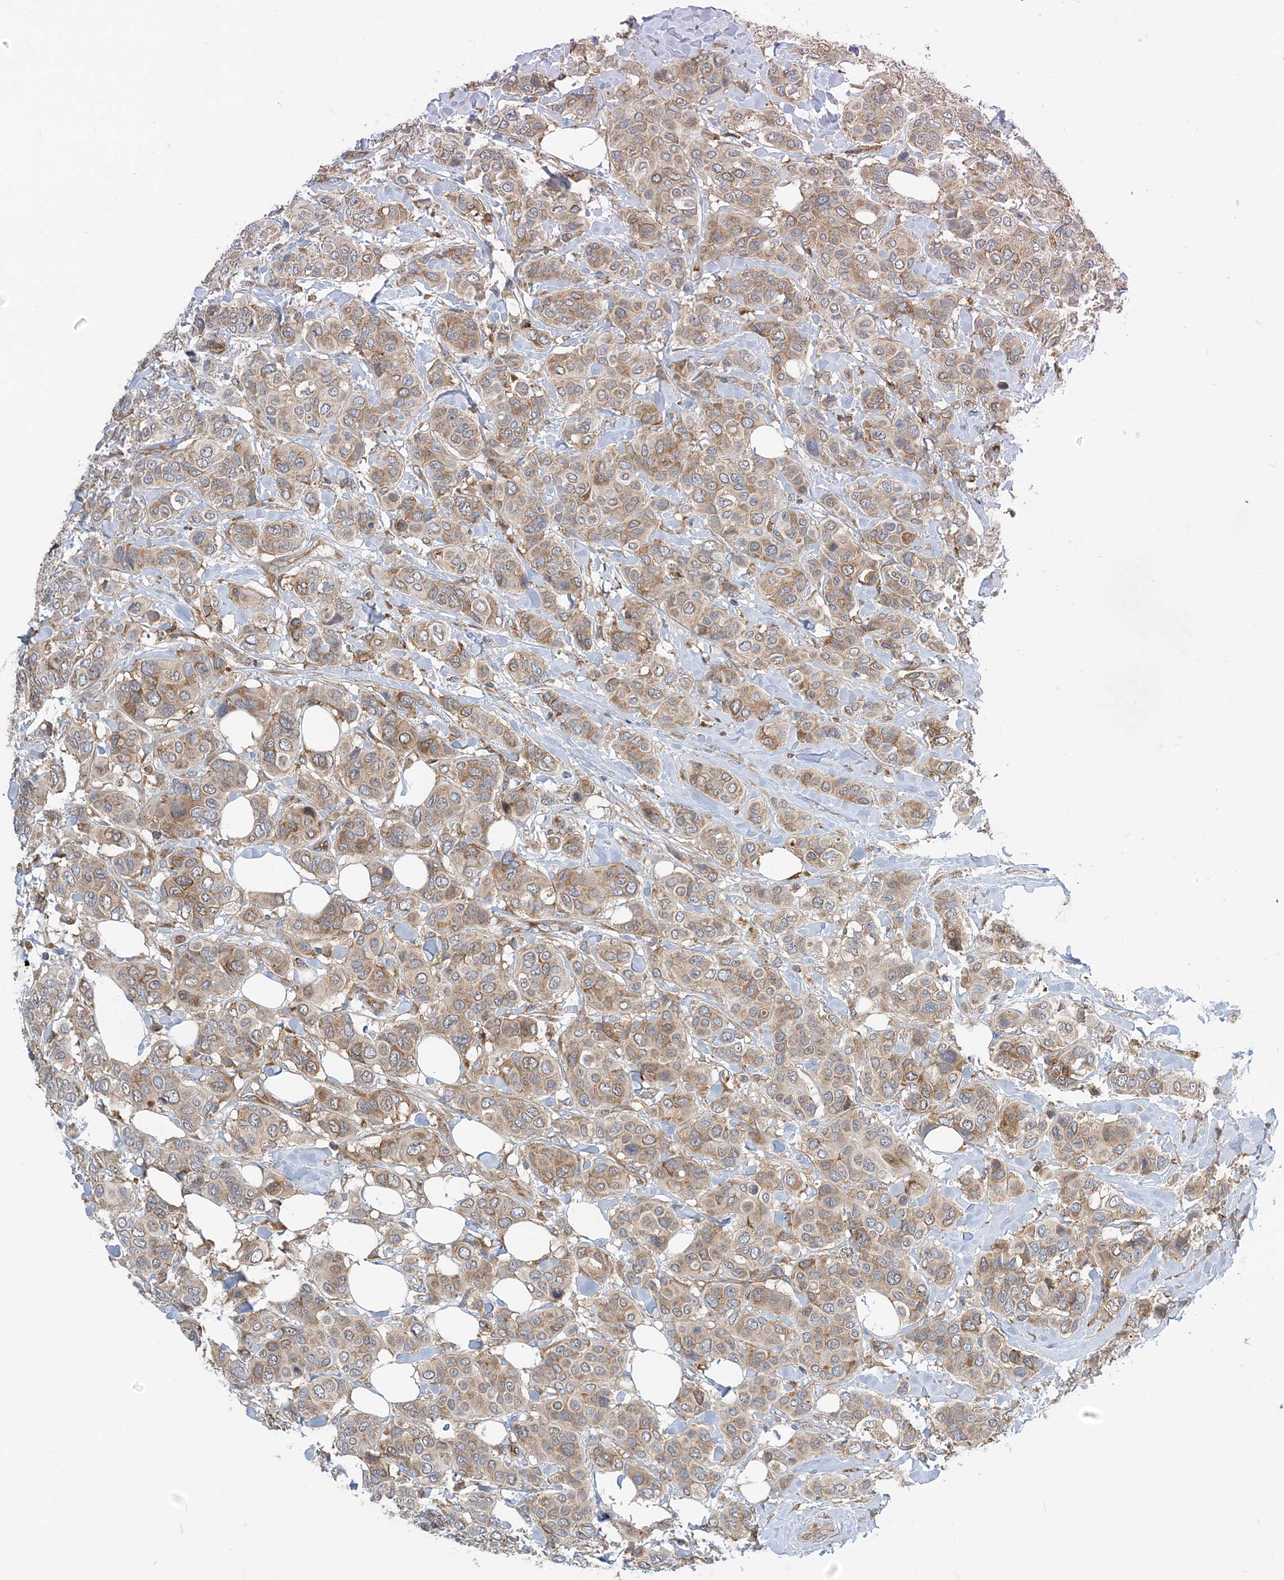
{"staining": {"intensity": "moderate", "quantity": ">75%", "location": "cytoplasmic/membranous"}, "tissue": "breast cancer", "cell_type": "Tumor cells", "image_type": "cancer", "snomed": [{"axis": "morphology", "description": "Lobular carcinoma"}, {"axis": "topography", "description": "Breast"}], "caption": "Breast lobular carcinoma tissue displays moderate cytoplasmic/membranous positivity in about >75% of tumor cells, visualized by immunohistochemistry.", "gene": "LARP4B", "patient": {"sex": "female", "age": 51}}